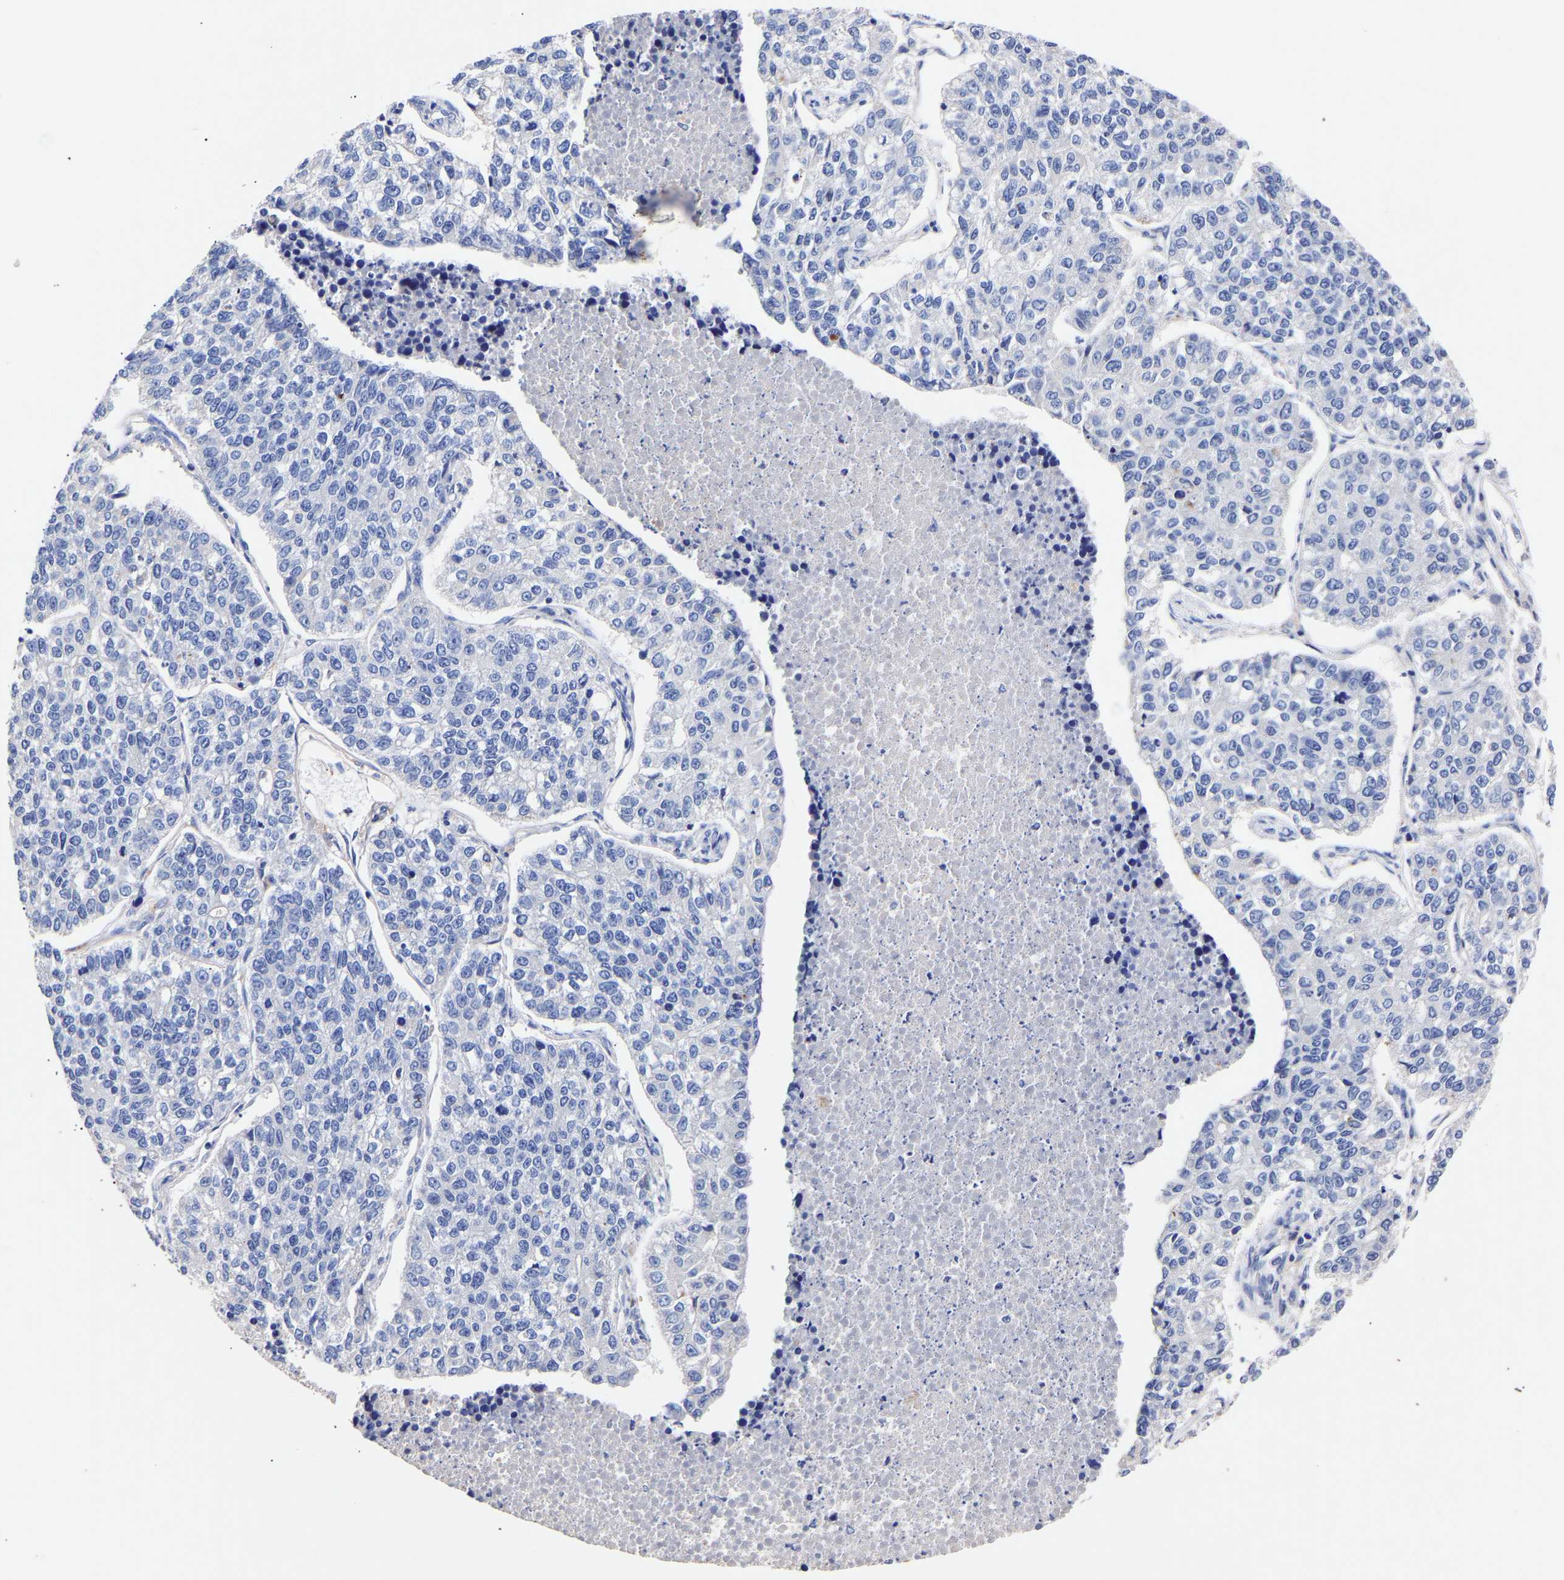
{"staining": {"intensity": "negative", "quantity": "none", "location": "none"}, "tissue": "lung cancer", "cell_type": "Tumor cells", "image_type": "cancer", "snomed": [{"axis": "morphology", "description": "Adenocarcinoma, NOS"}, {"axis": "topography", "description": "Lung"}], "caption": "This is an IHC histopathology image of human lung adenocarcinoma. There is no positivity in tumor cells.", "gene": "SEM1", "patient": {"sex": "male", "age": 49}}